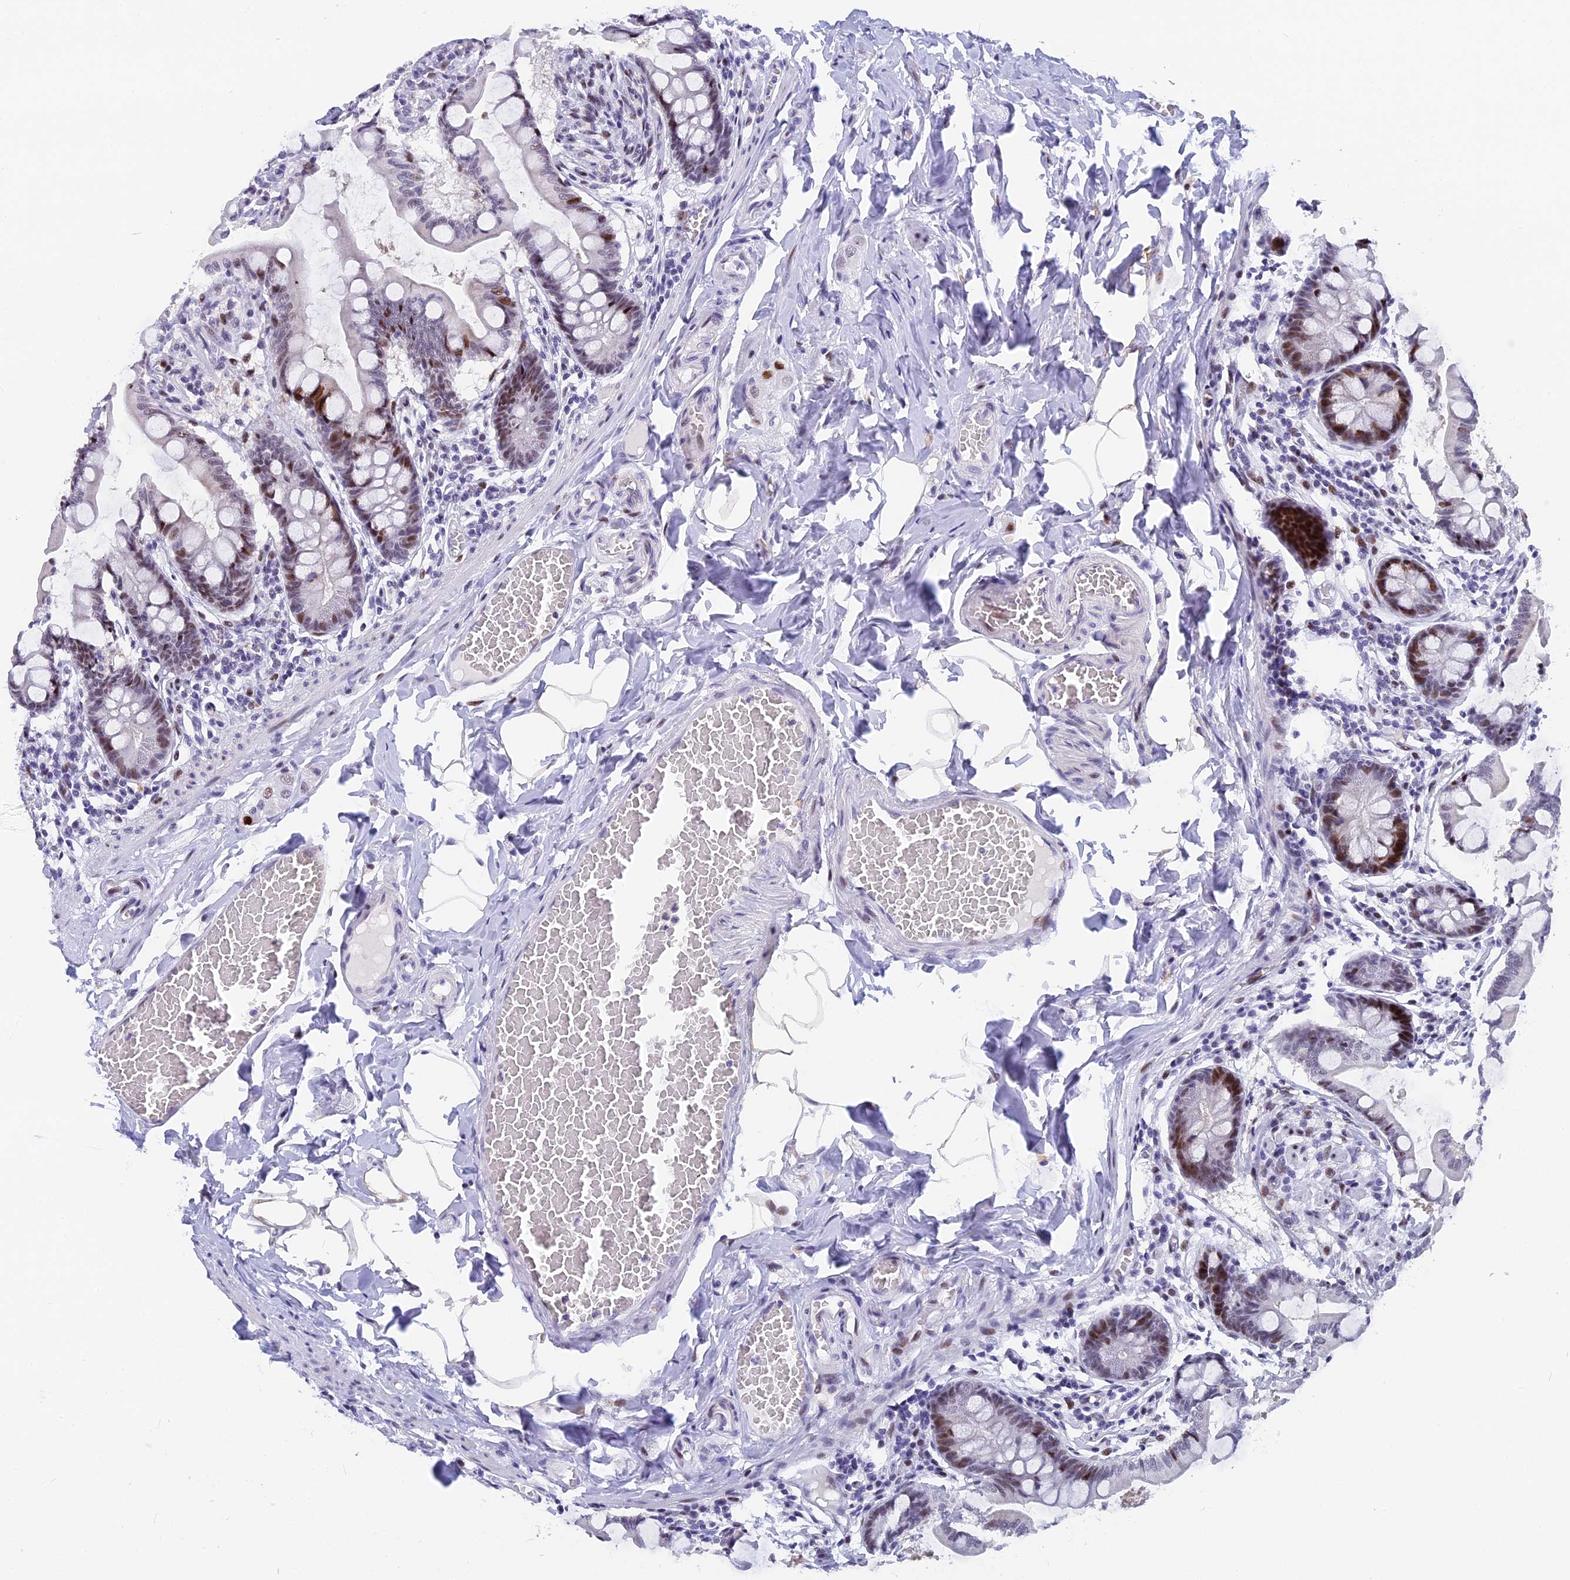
{"staining": {"intensity": "moderate", "quantity": "25%-75%", "location": "nuclear"}, "tissue": "small intestine", "cell_type": "Glandular cells", "image_type": "normal", "snomed": [{"axis": "morphology", "description": "Normal tissue, NOS"}, {"axis": "topography", "description": "Small intestine"}], "caption": "Small intestine stained for a protein (brown) demonstrates moderate nuclear positive expression in approximately 25%-75% of glandular cells.", "gene": "NSA2", "patient": {"sex": "male", "age": 41}}